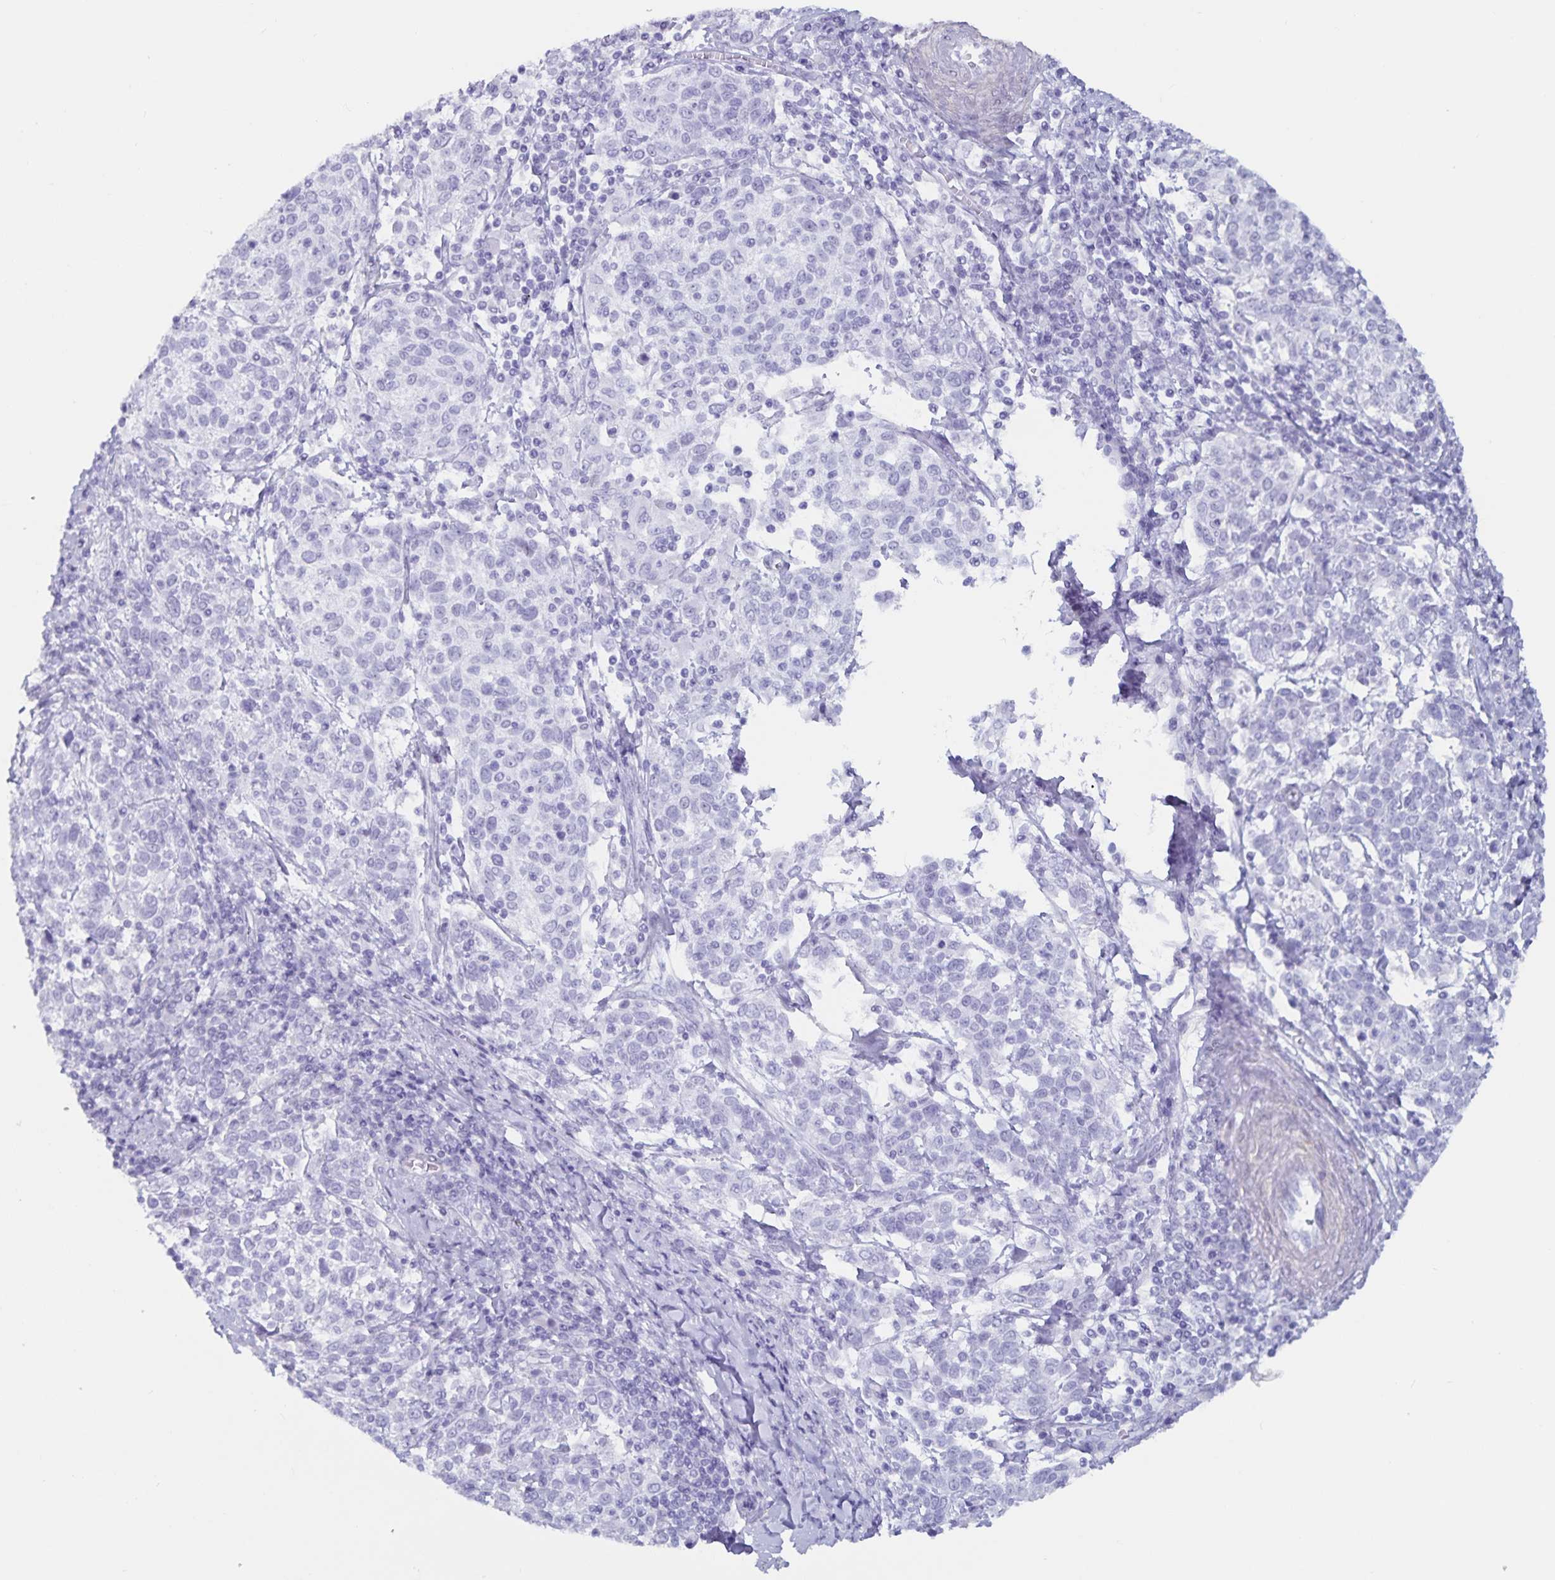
{"staining": {"intensity": "negative", "quantity": "none", "location": "none"}, "tissue": "cervical cancer", "cell_type": "Tumor cells", "image_type": "cancer", "snomed": [{"axis": "morphology", "description": "Squamous cell carcinoma, NOS"}, {"axis": "topography", "description": "Cervix"}], "caption": "Immunohistochemical staining of squamous cell carcinoma (cervical) reveals no significant positivity in tumor cells.", "gene": "GPR137", "patient": {"sex": "female", "age": 61}}